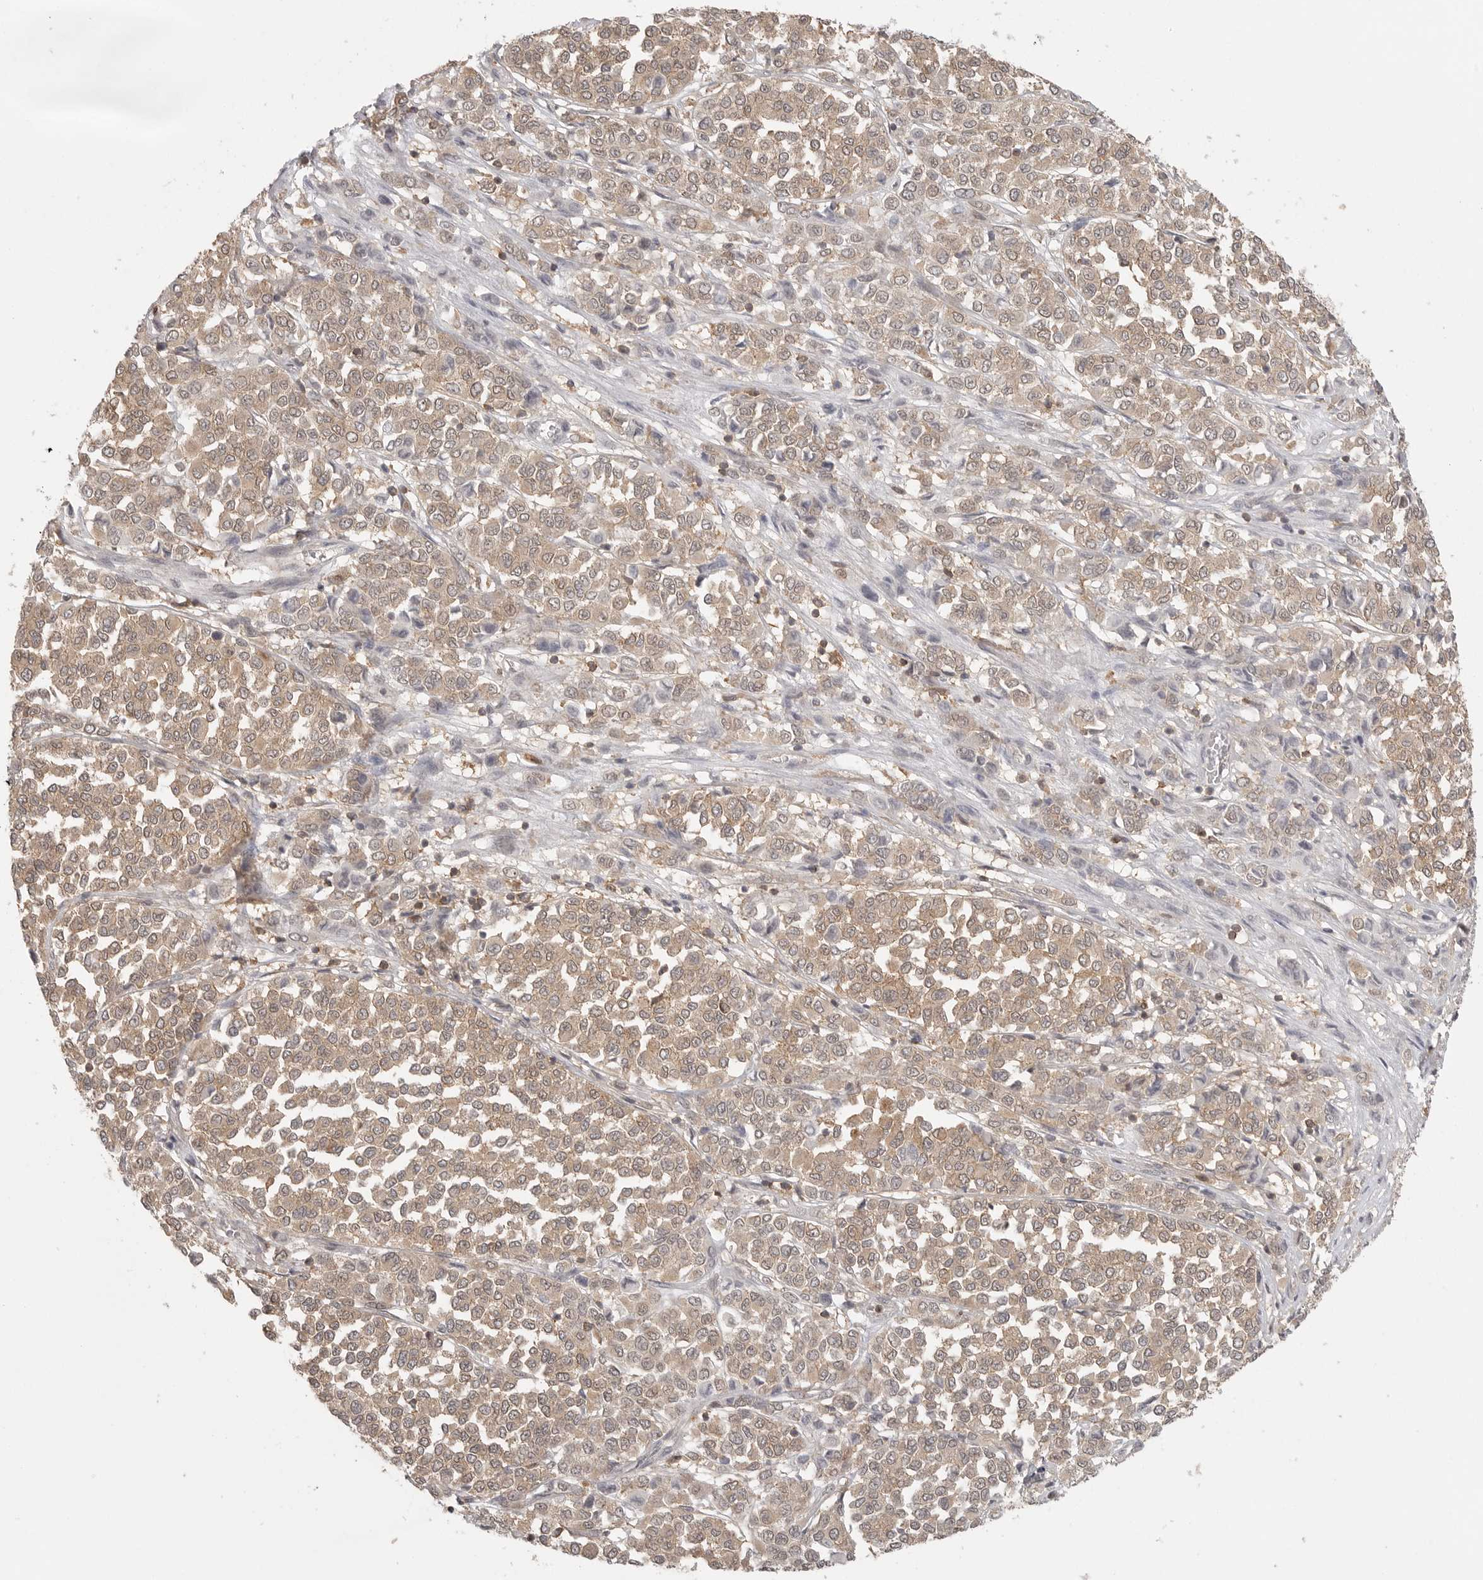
{"staining": {"intensity": "weak", "quantity": ">75%", "location": "cytoplasmic/membranous"}, "tissue": "melanoma", "cell_type": "Tumor cells", "image_type": "cancer", "snomed": [{"axis": "morphology", "description": "Malignant melanoma, Metastatic site"}, {"axis": "topography", "description": "Pancreas"}], "caption": "Melanoma stained with a brown dye demonstrates weak cytoplasmic/membranous positive positivity in about >75% of tumor cells.", "gene": "DBNL", "patient": {"sex": "female", "age": 30}}